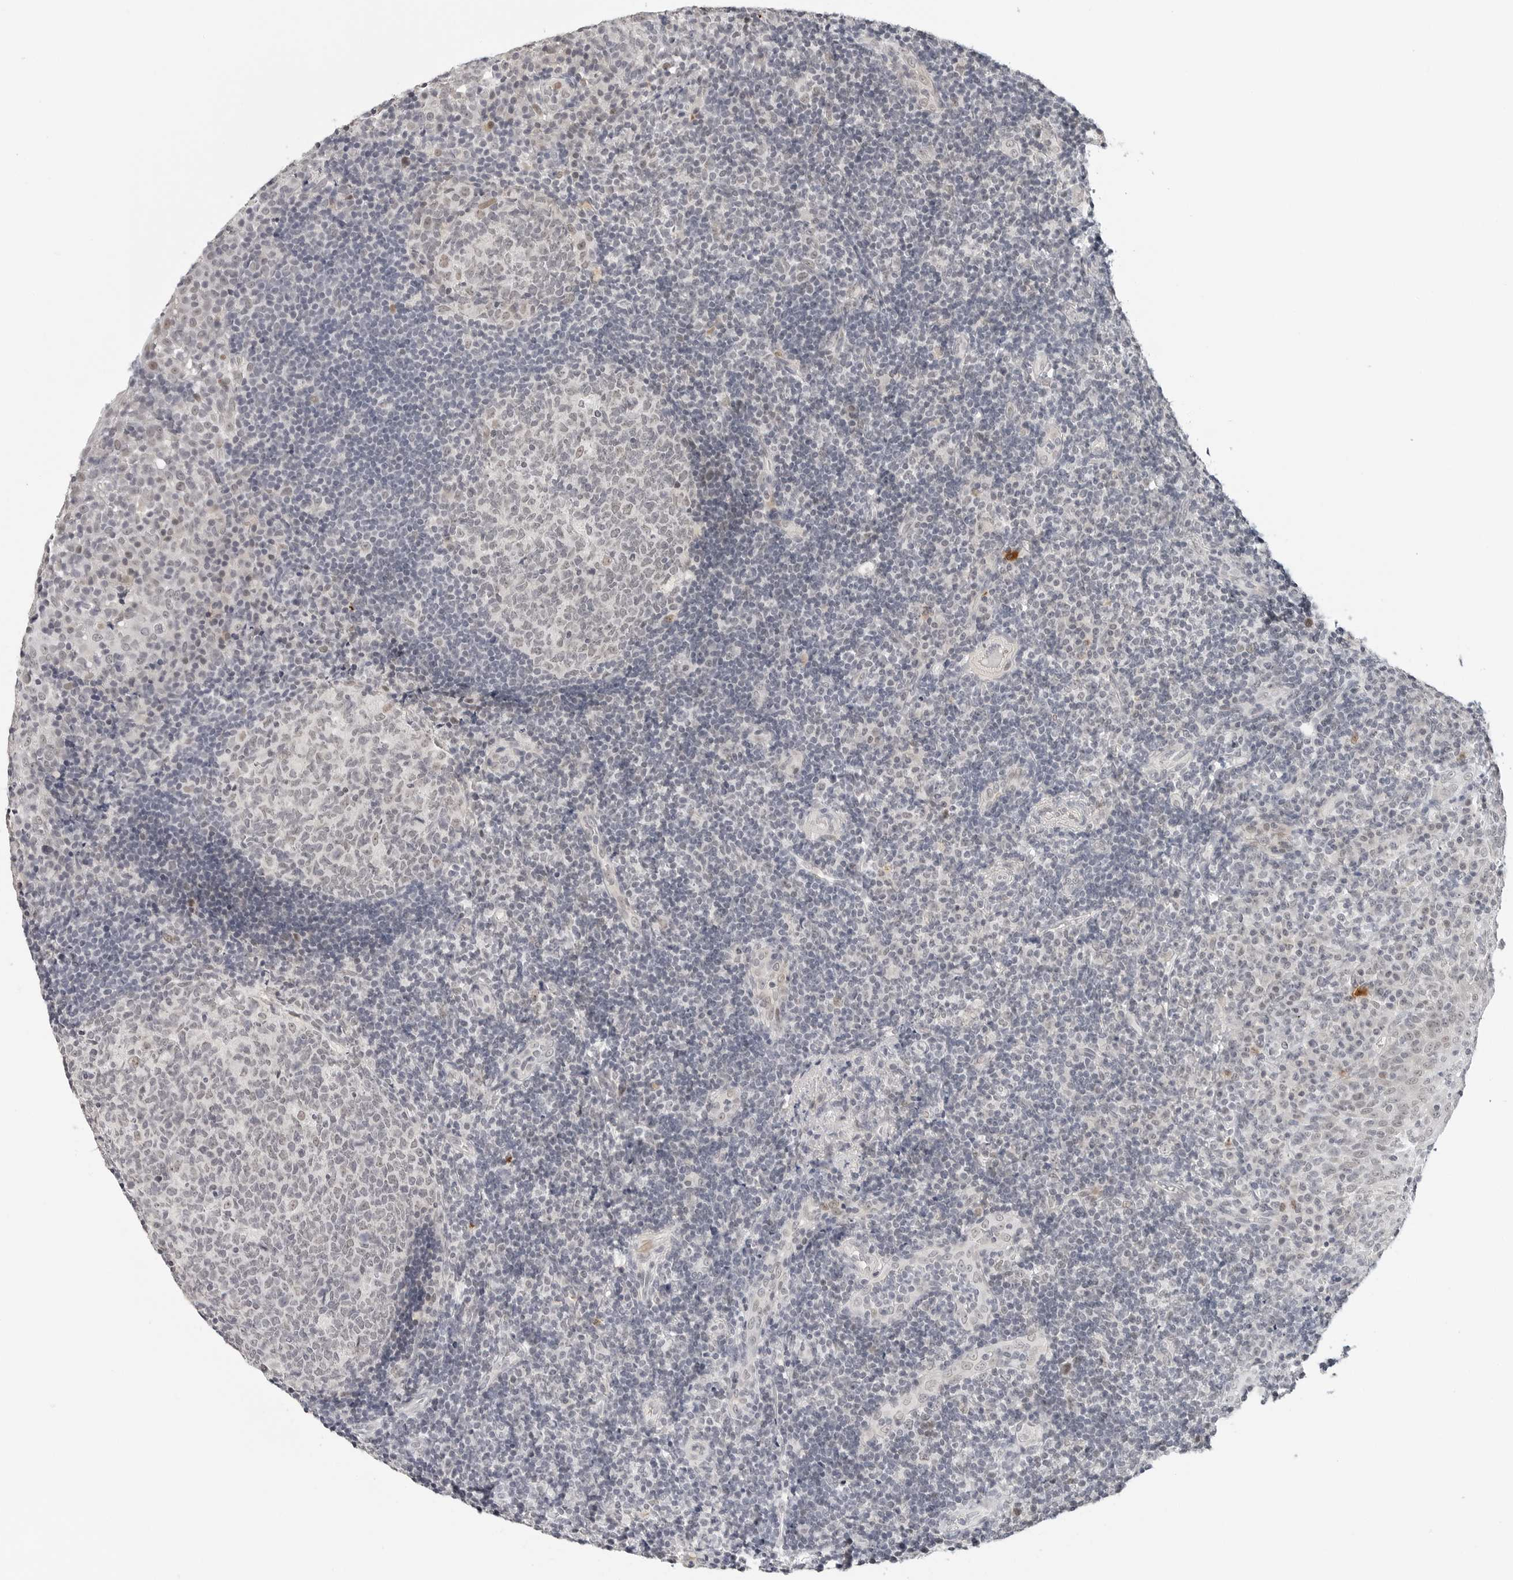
{"staining": {"intensity": "negative", "quantity": "none", "location": "none"}, "tissue": "tonsil", "cell_type": "Germinal center cells", "image_type": "normal", "snomed": [{"axis": "morphology", "description": "Normal tissue, NOS"}, {"axis": "topography", "description": "Tonsil"}], "caption": "Immunohistochemical staining of normal human tonsil displays no significant expression in germinal center cells.", "gene": "TSEN2", "patient": {"sex": "female", "age": 40}}